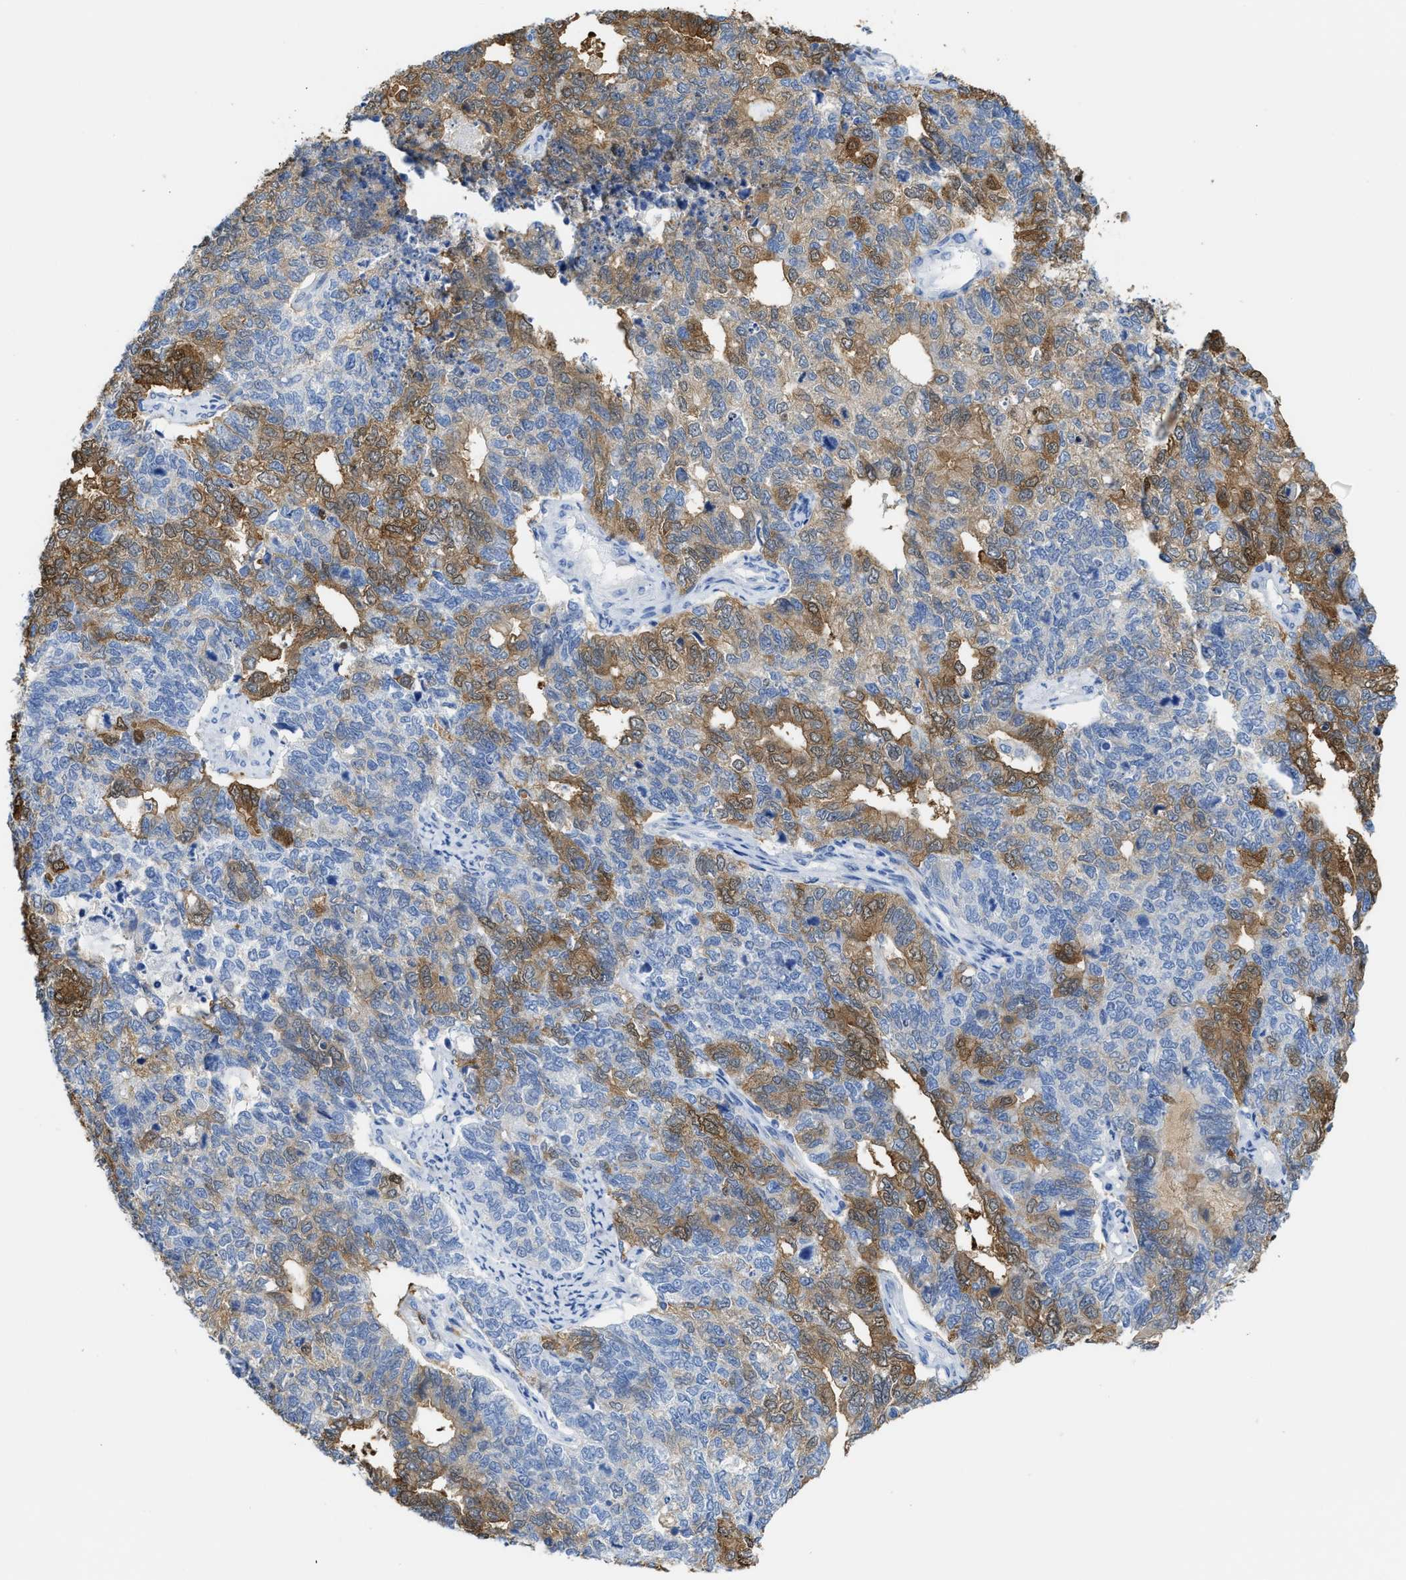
{"staining": {"intensity": "moderate", "quantity": "25%-75%", "location": "cytoplasmic/membranous"}, "tissue": "cervical cancer", "cell_type": "Tumor cells", "image_type": "cancer", "snomed": [{"axis": "morphology", "description": "Squamous cell carcinoma, NOS"}, {"axis": "topography", "description": "Cervix"}], "caption": "Approximately 25%-75% of tumor cells in human cervical squamous cell carcinoma display moderate cytoplasmic/membranous protein positivity as visualized by brown immunohistochemical staining.", "gene": "ASS1", "patient": {"sex": "female", "age": 63}}